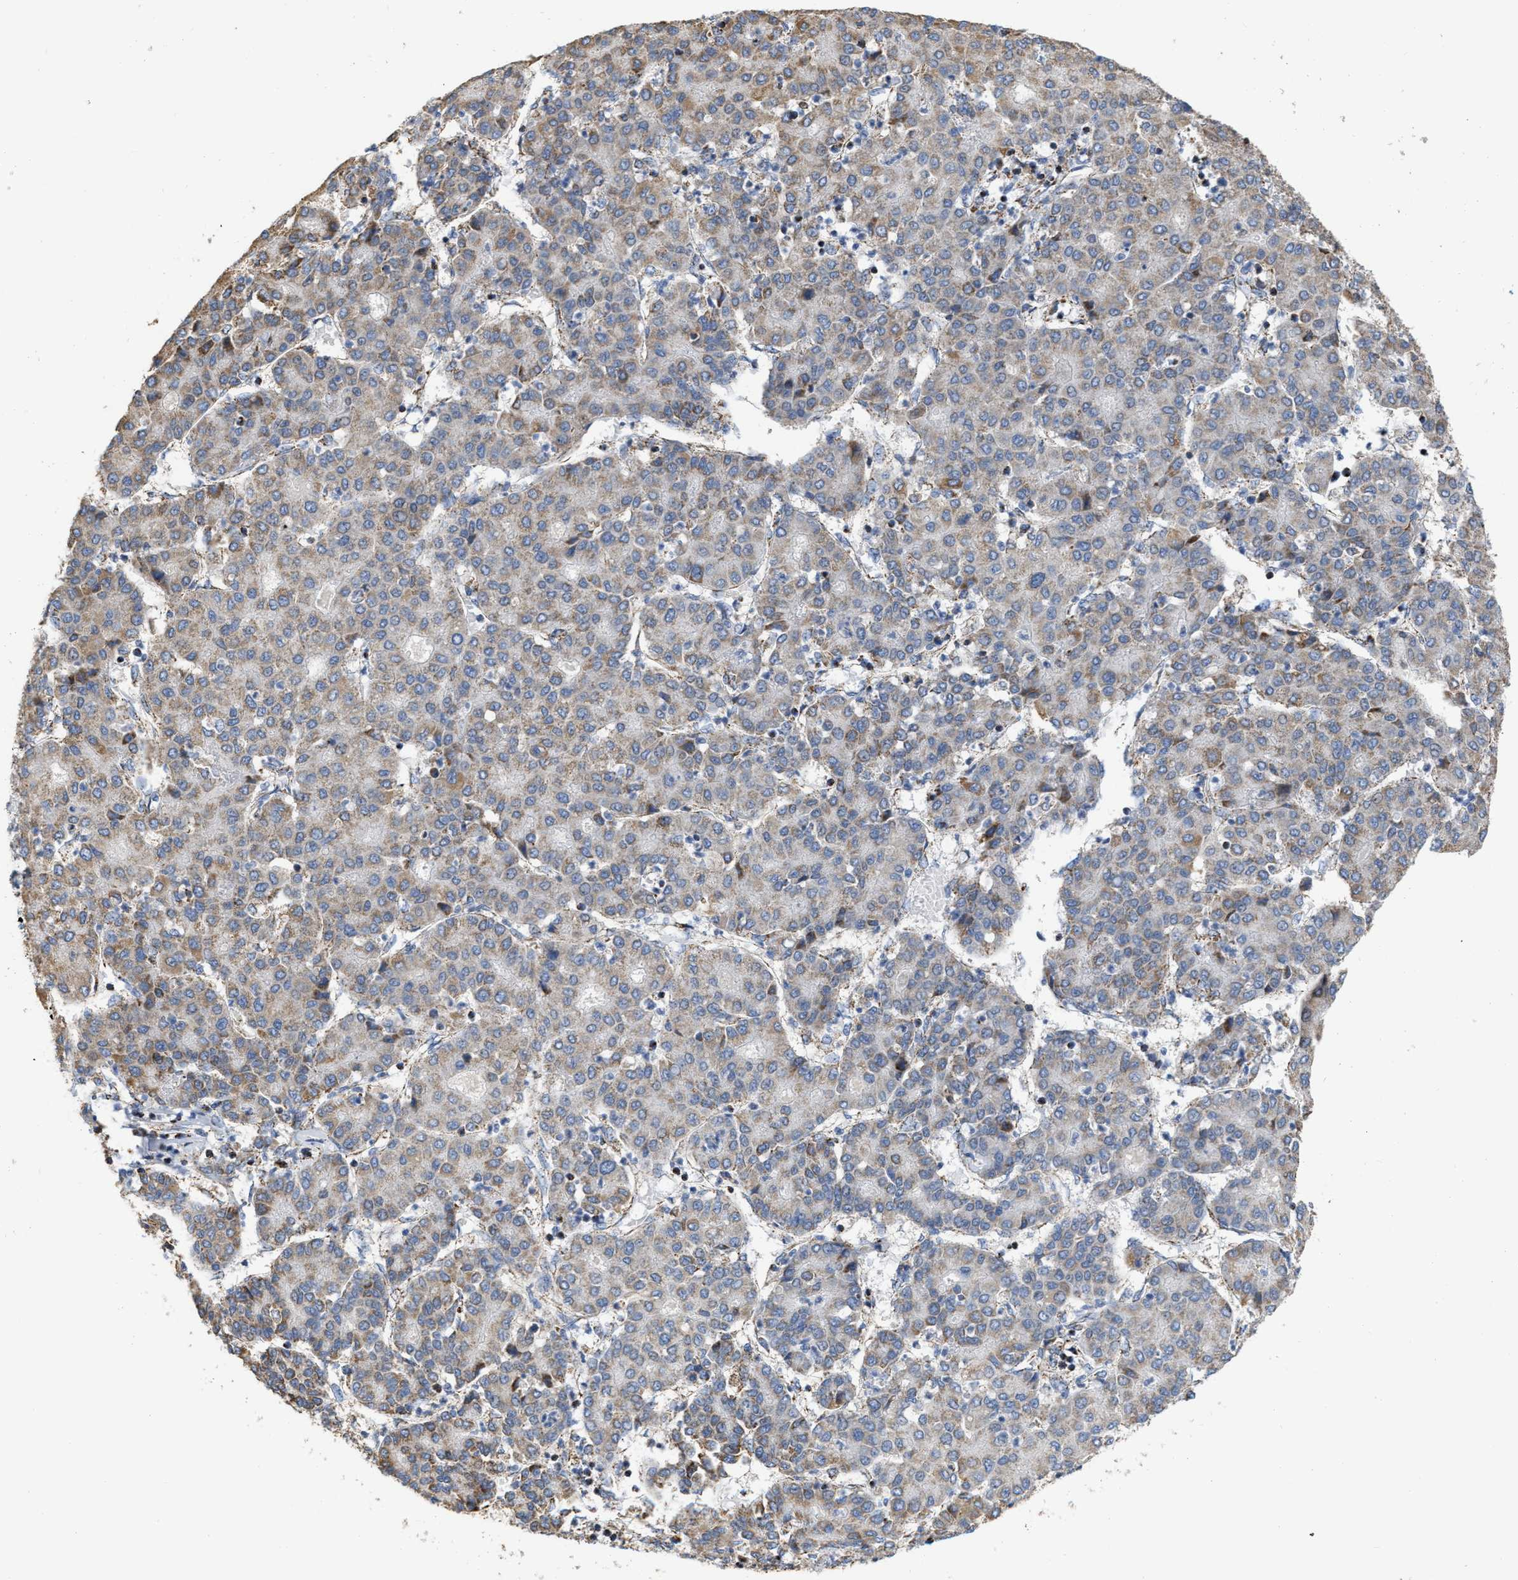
{"staining": {"intensity": "weak", "quantity": ">75%", "location": "cytoplasmic/membranous"}, "tissue": "liver cancer", "cell_type": "Tumor cells", "image_type": "cancer", "snomed": [{"axis": "morphology", "description": "Carcinoma, Hepatocellular, NOS"}, {"axis": "topography", "description": "Liver"}], "caption": "Immunohistochemistry (IHC) (DAB) staining of liver cancer reveals weak cytoplasmic/membranous protein expression in approximately >75% of tumor cells.", "gene": "CBLB", "patient": {"sex": "male", "age": 65}}